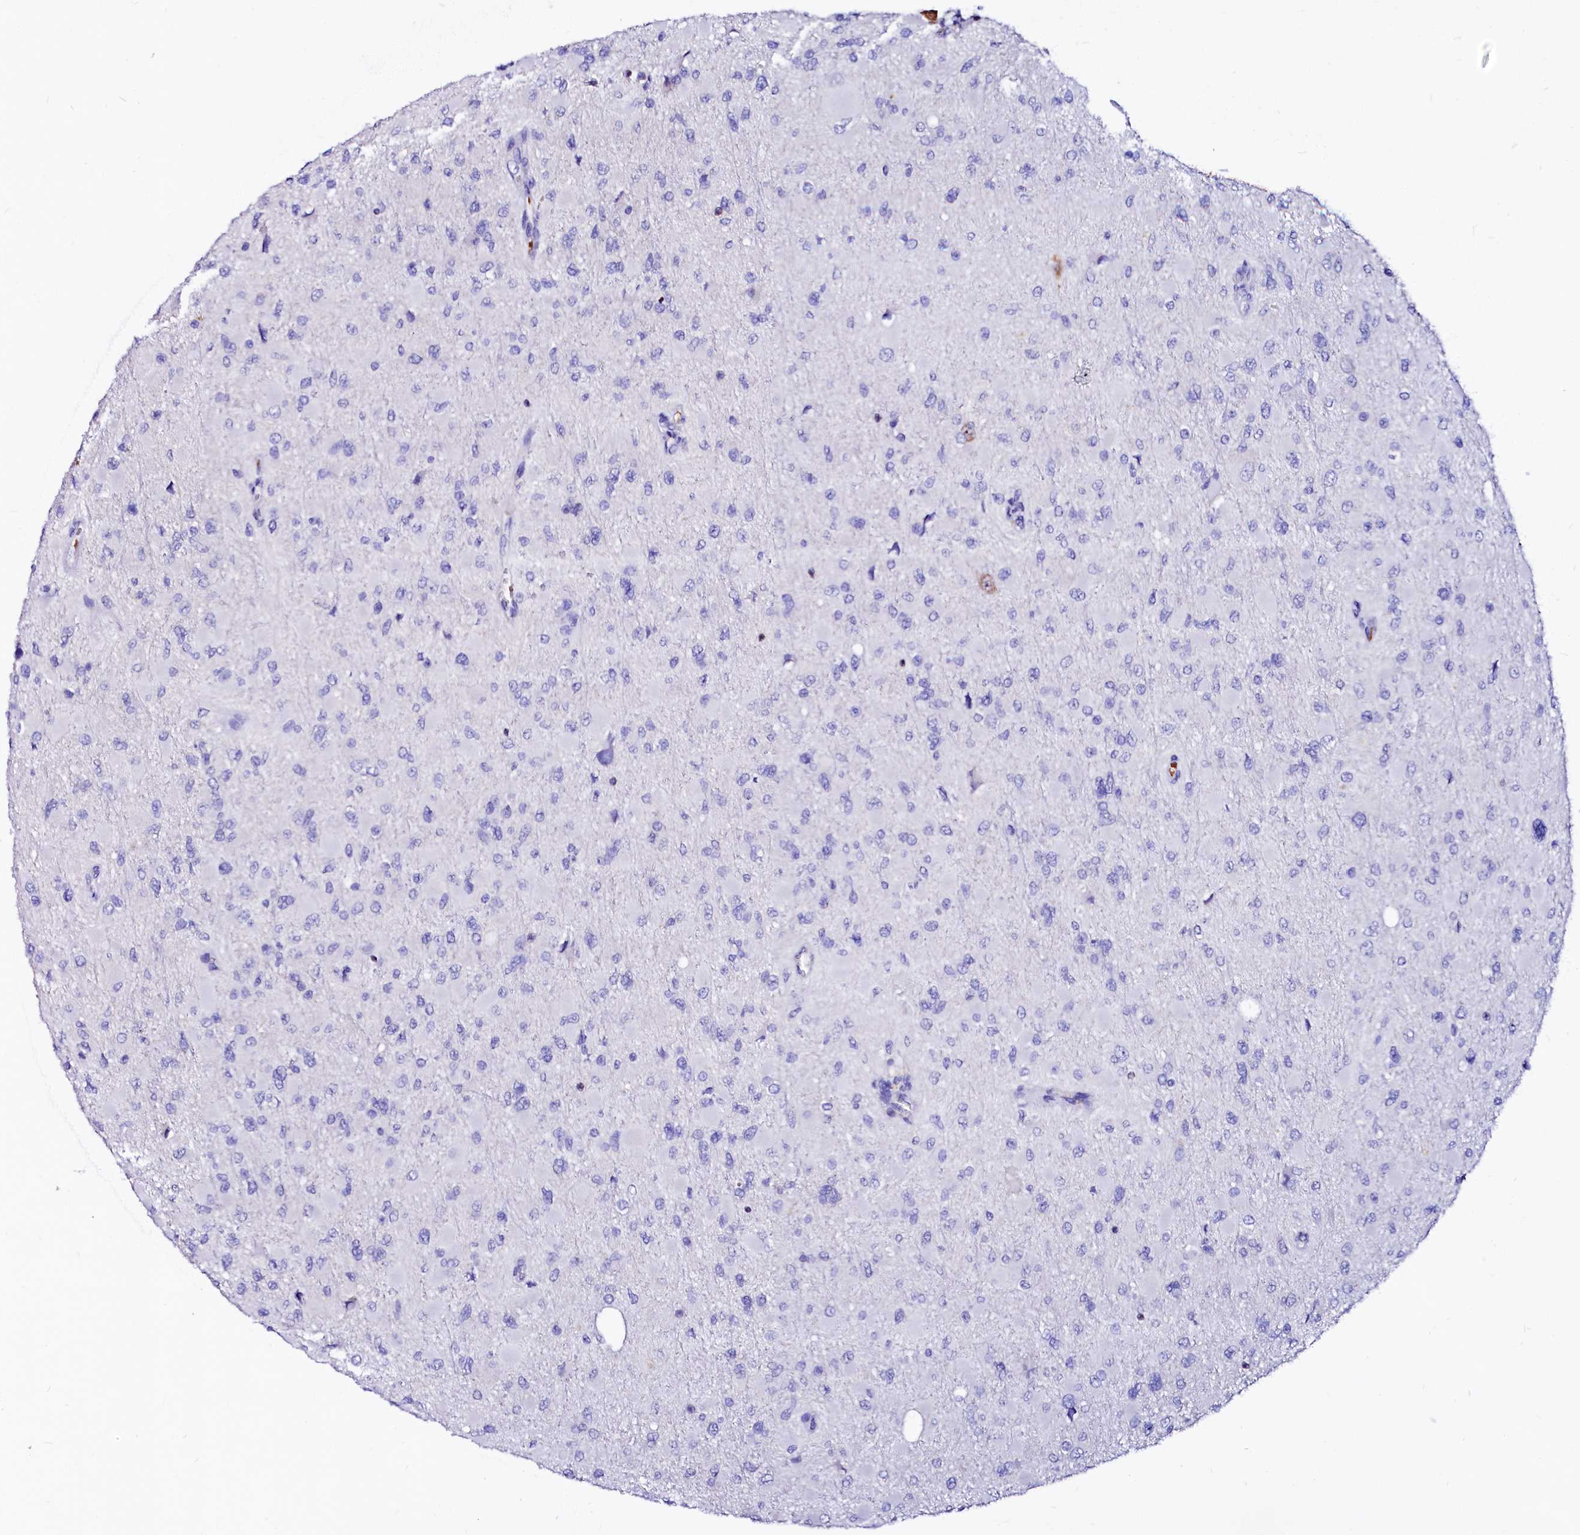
{"staining": {"intensity": "negative", "quantity": "none", "location": "none"}, "tissue": "glioma", "cell_type": "Tumor cells", "image_type": "cancer", "snomed": [{"axis": "morphology", "description": "Glioma, malignant, High grade"}, {"axis": "topography", "description": "Cerebral cortex"}], "caption": "The image demonstrates no staining of tumor cells in malignant glioma (high-grade).", "gene": "RAB27A", "patient": {"sex": "female", "age": 36}}